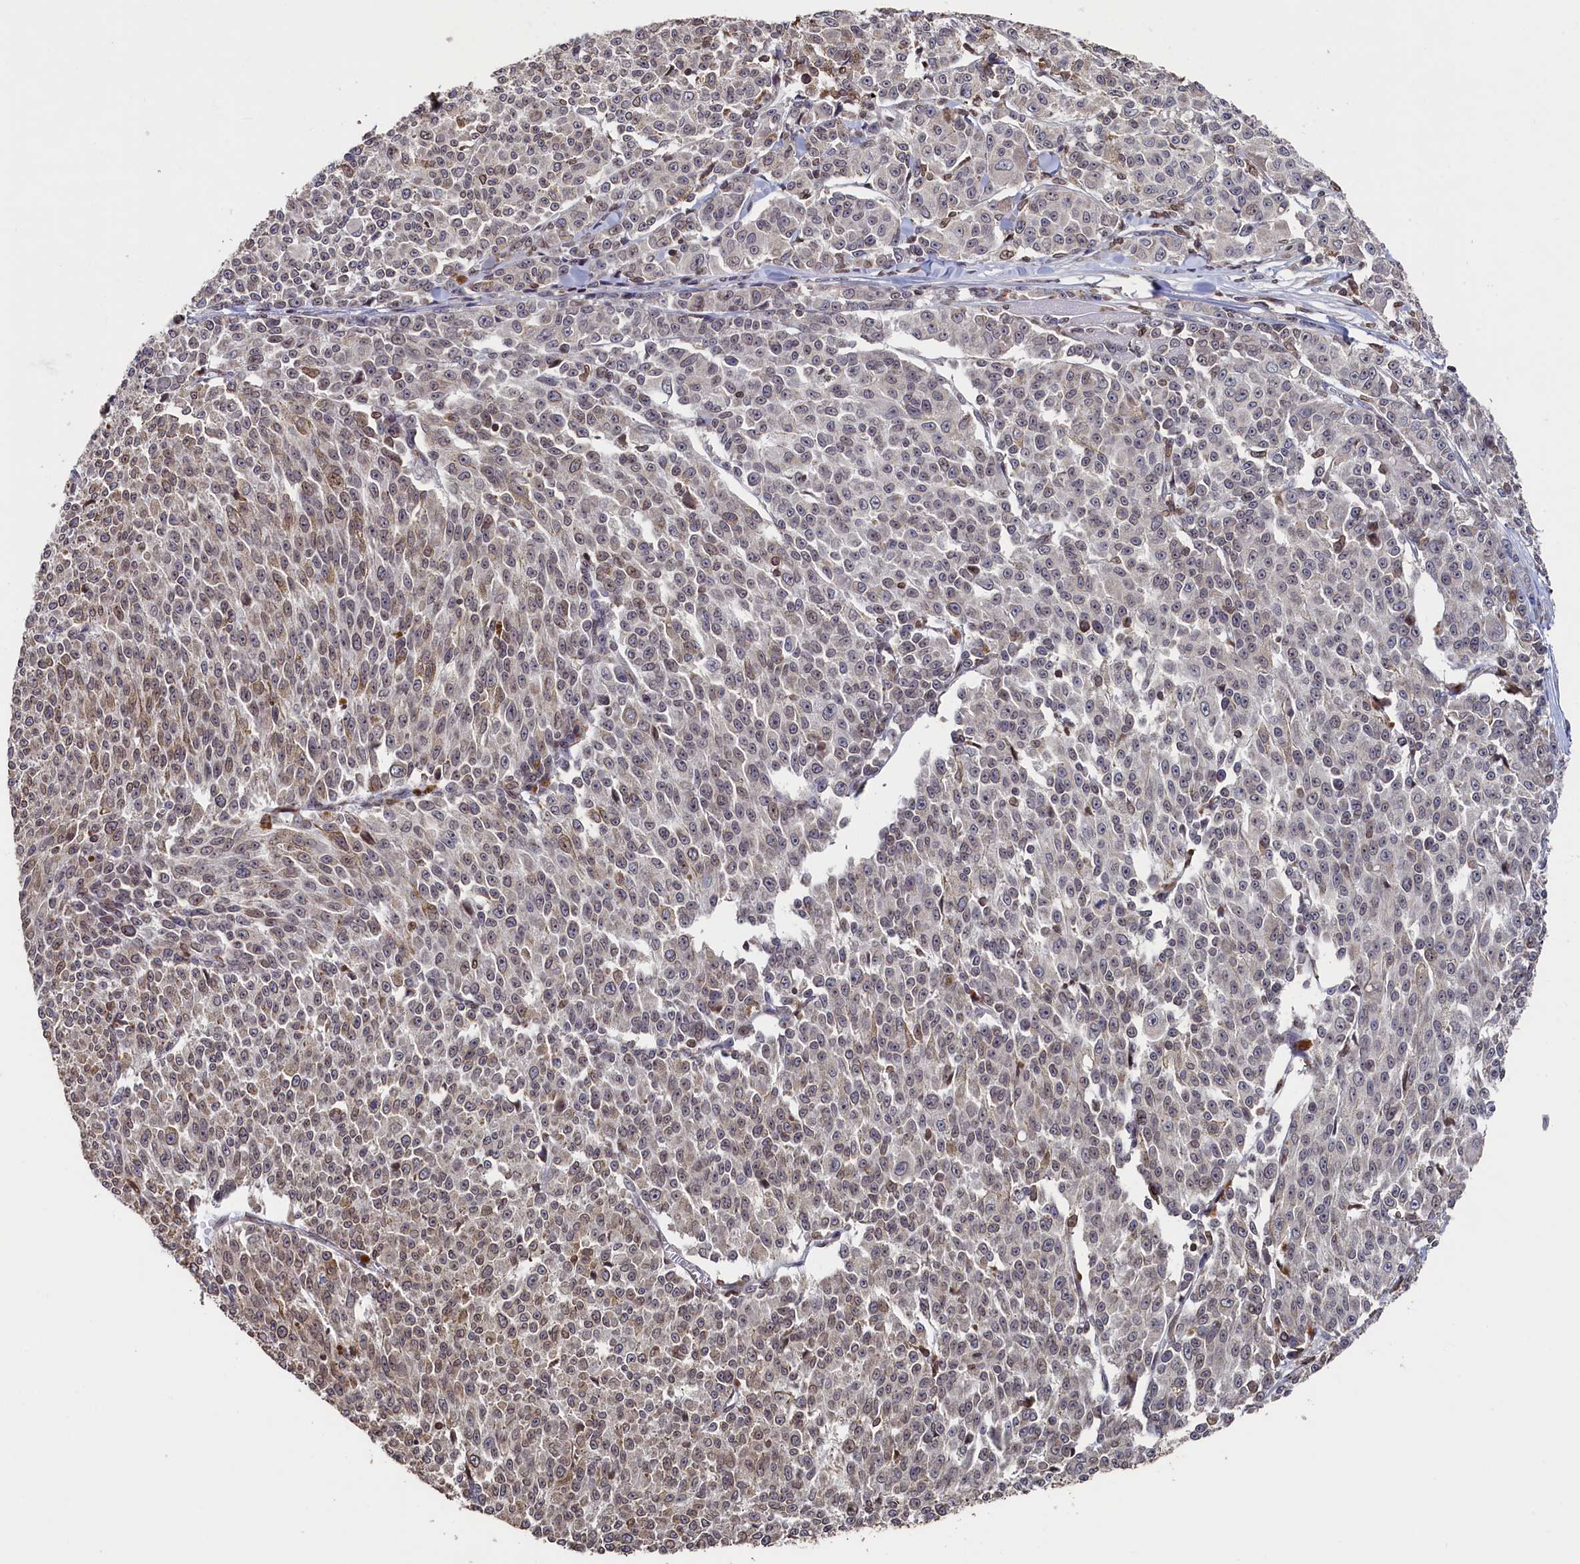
{"staining": {"intensity": "weak", "quantity": "<25%", "location": "cytoplasmic/membranous"}, "tissue": "melanoma", "cell_type": "Tumor cells", "image_type": "cancer", "snomed": [{"axis": "morphology", "description": "Malignant melanoma, NOS"}, {"axis": "topography", "description": "Skin"}], "caption": "IHC image of malignant melanoma stained for a protein (brown), which displays no positivity in tumor cells.", "gene": "ANKEF1", "patient": {"sex": "female", "age": 52}}